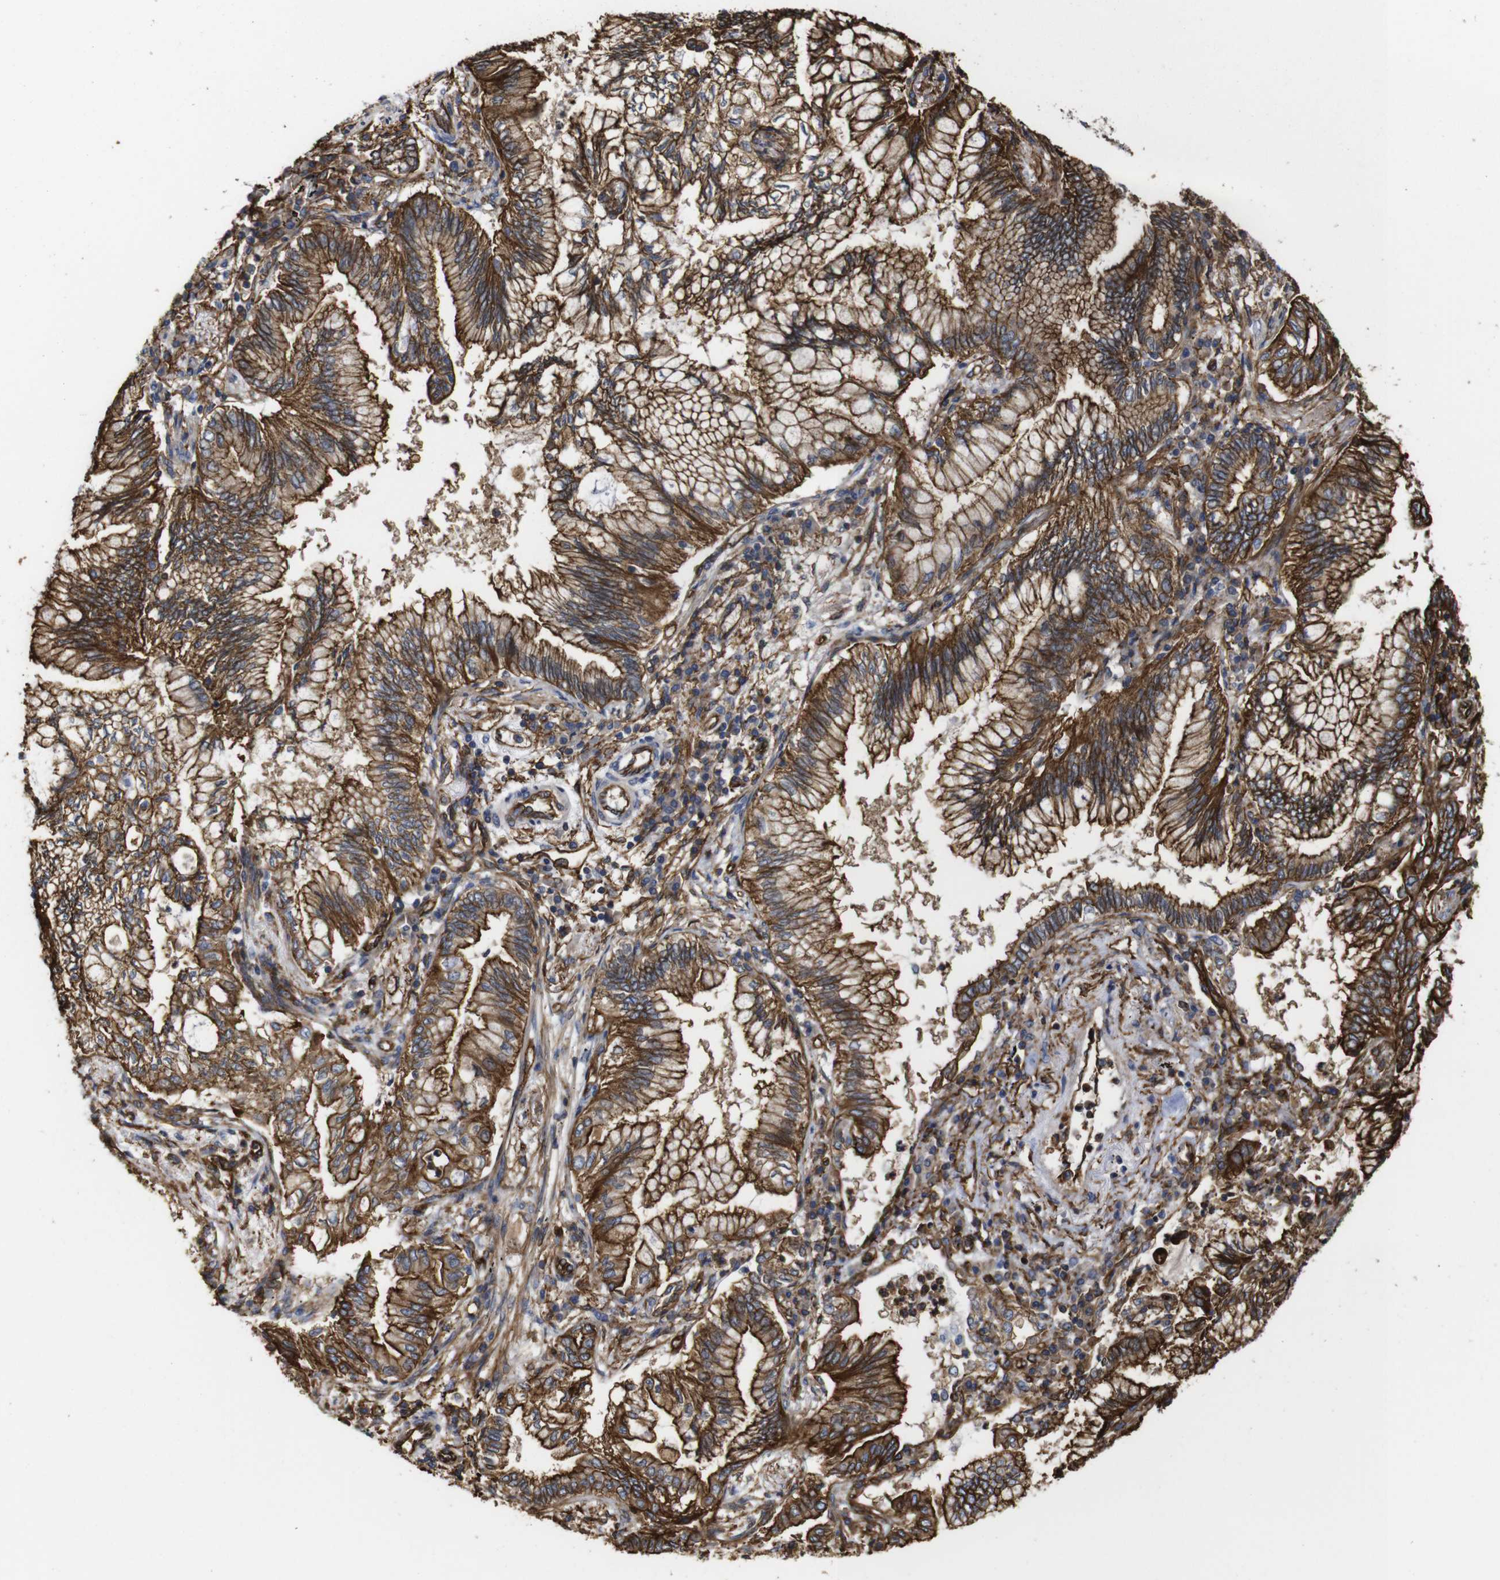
{"staining": {"intensity": "strong", "quantity": ">75%", "location": "cytoplasmic/membranous"}, "tissue": "lung cancer", "cell_type": "Tumor cells", "image_type": "cancer", "snomed": [{"axis": "morphology", "description": "Normal tissue, NOS"}, {"axis": "morphology", "description": "Adenocarcinoma, NOS"}, {"axis": "topography", "description": "Bronchus"}, {"axis": "topography", "description": "Lung"}], "caption": "The image displays immunohistochemical staining of lung cancer (adenocarcinoma). There is strong cytoplasmic/membranous expression is appreciated in about >75% of tumor cells.", "gene": "SPTBN1", "patient": {"sex": "female", "age": 70}}